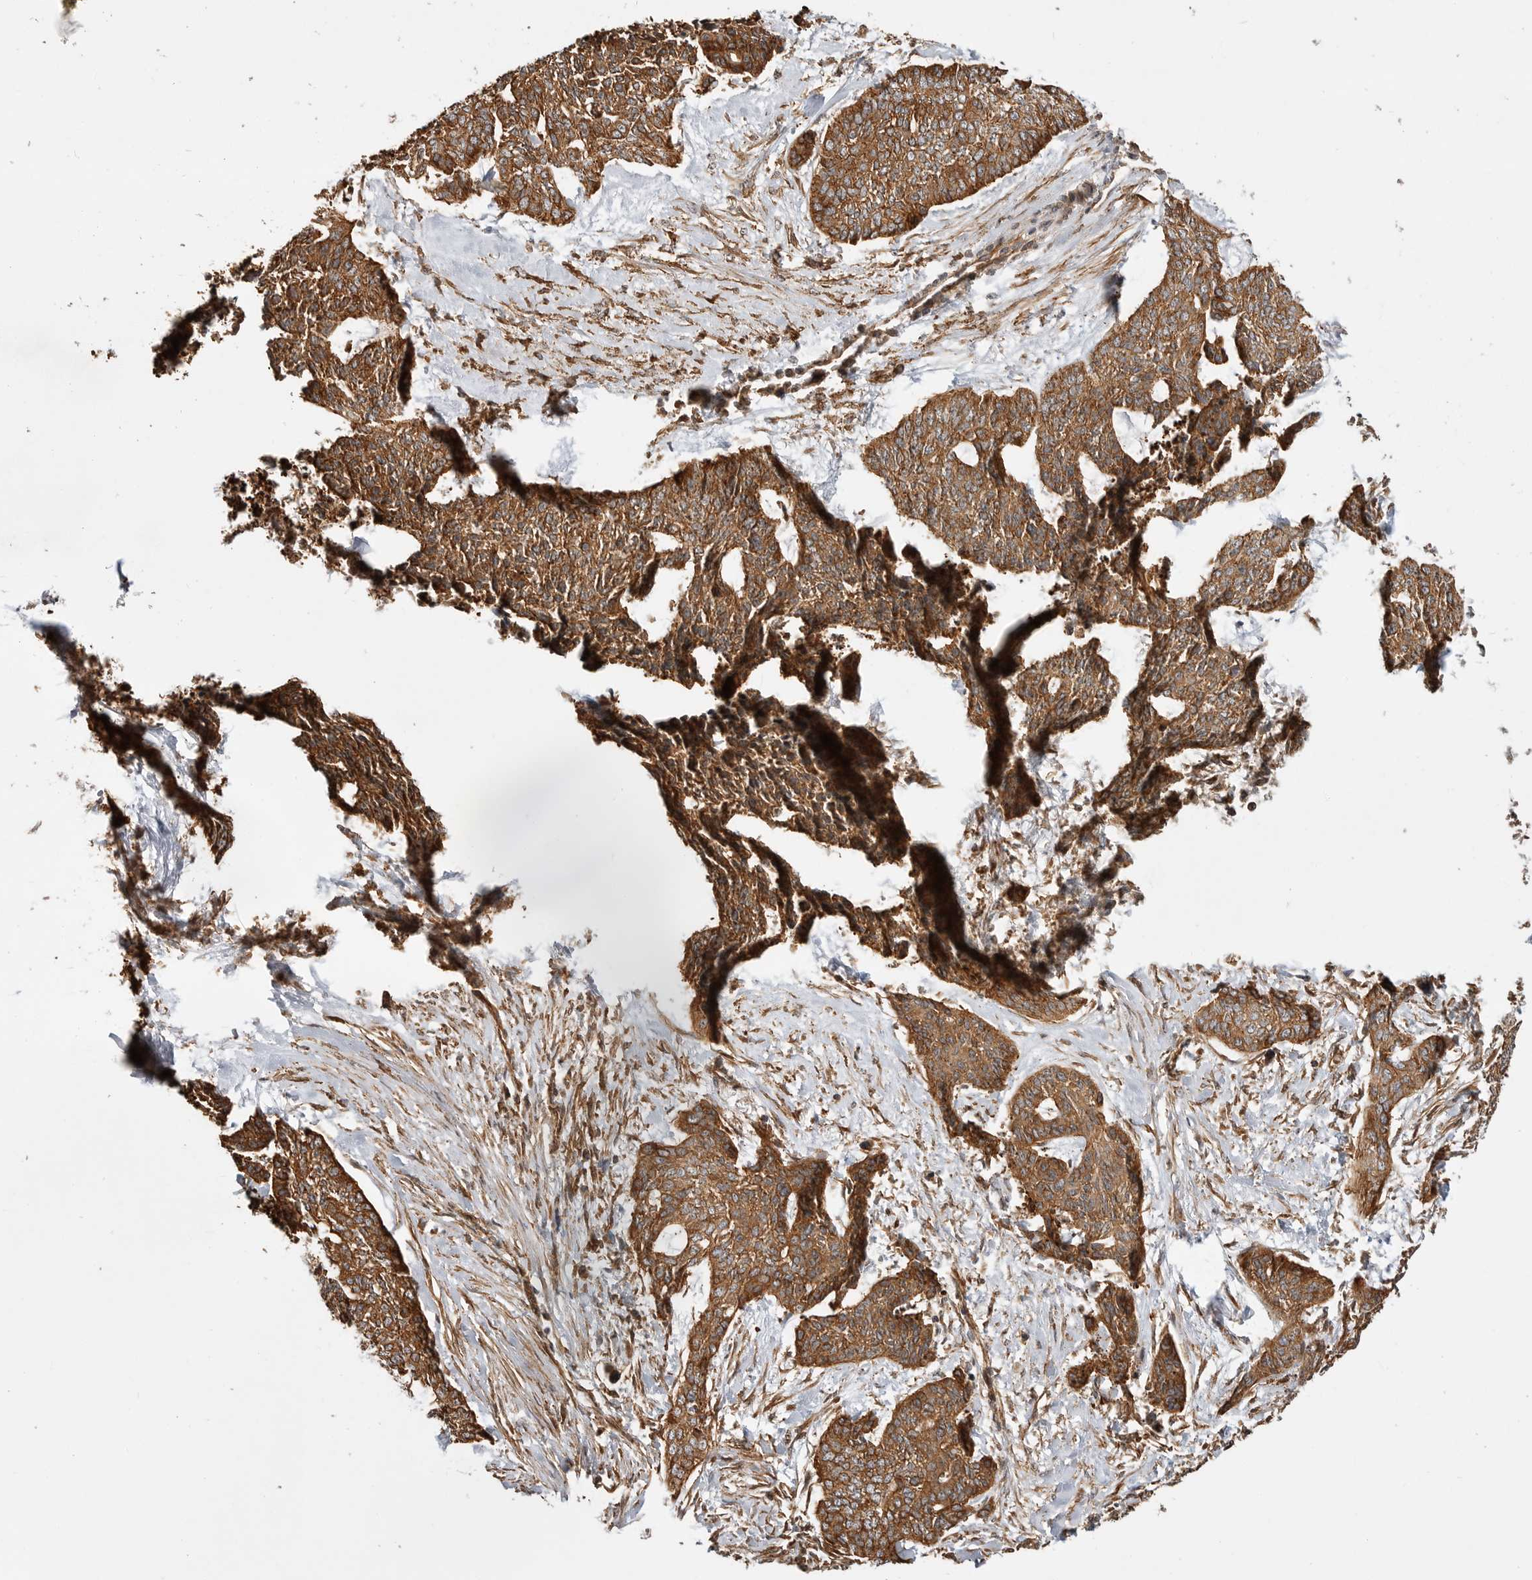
{"staining": {"intensity": "moderate", "quantity": ">75%", "location": "cytoplasmic/membranous"}, "tissue": "skin cancer", "cell_type": "Tumor cells", "image_type": "cancer", "snomed": [{"axis": "morphology", "description": "Basal cell carcinoma"}, {"axis": "topography", "description": "Skin"}], "caption": "A photomicrograph of skin cancer stained for a protein displays moderate cytoplasmic/membranous brown staining in tumor cells.", "gene": "GPATCH2", "patient": {"sex": "female", "age": 64}}